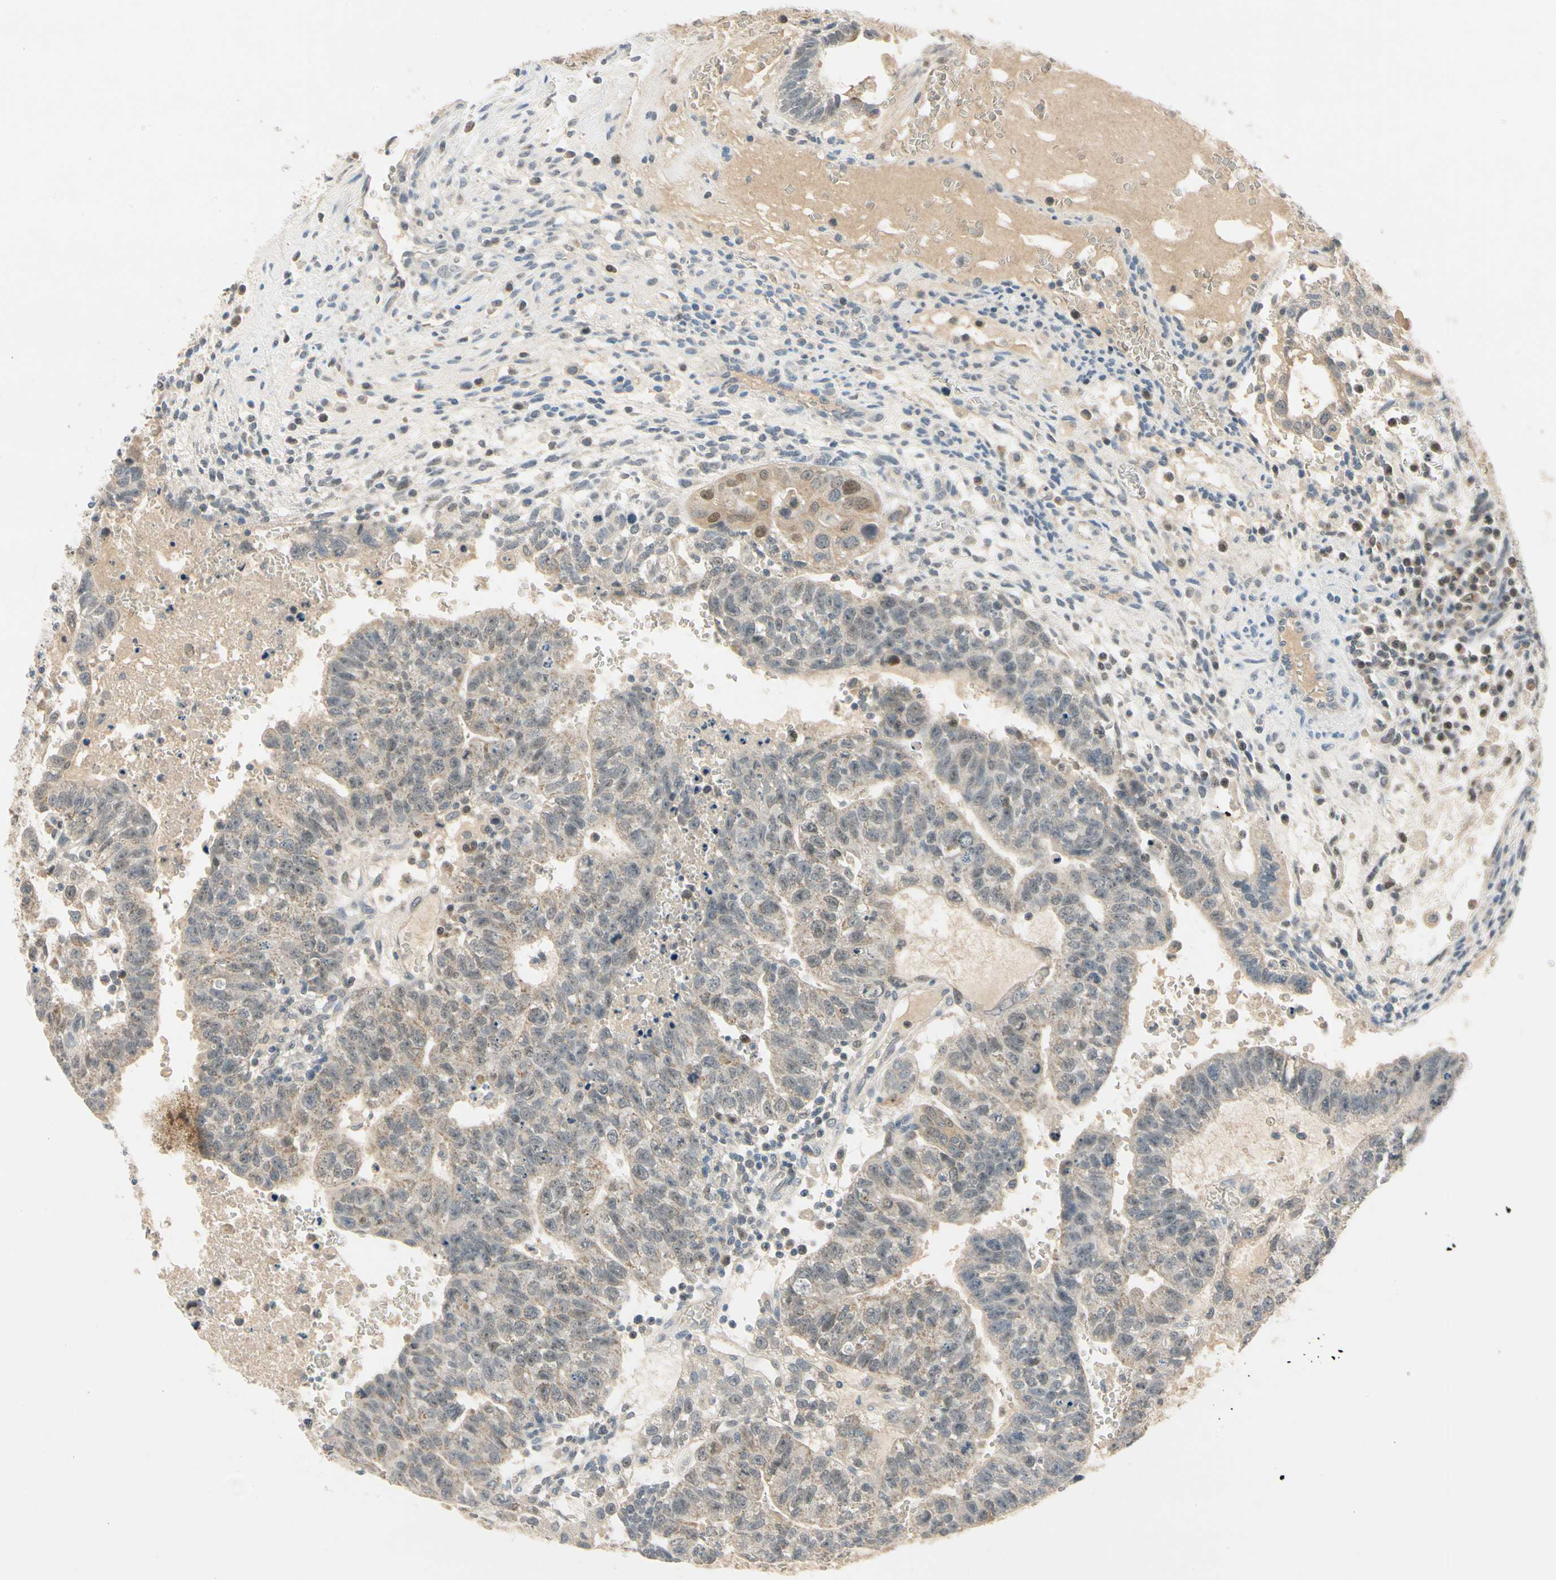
{"staining": {"intensity": "weak", "quantity": "25%-75%", "location": "cytoplasmic/membranous"}, "tissue": "testis cancer", "cell_type": "Tumor cells", "image_type": "cancer", "snomed": [{"axis": "morphology", "description": "Seminoma, NOS"}, {"axis": "morphology", "description": "Carcinoma, Embryonal, NOS"}, {"axis": "topography", "description": "Testis"}], "caption": "An IHC histopathology image of tumor tissue is shown. Protein staining in brown labels weak cytoplasmic/membranous positivity in testis cancer within tumor cells.", "gene": "RIOX2", "patient": {"sex": "male", "age": 52}}